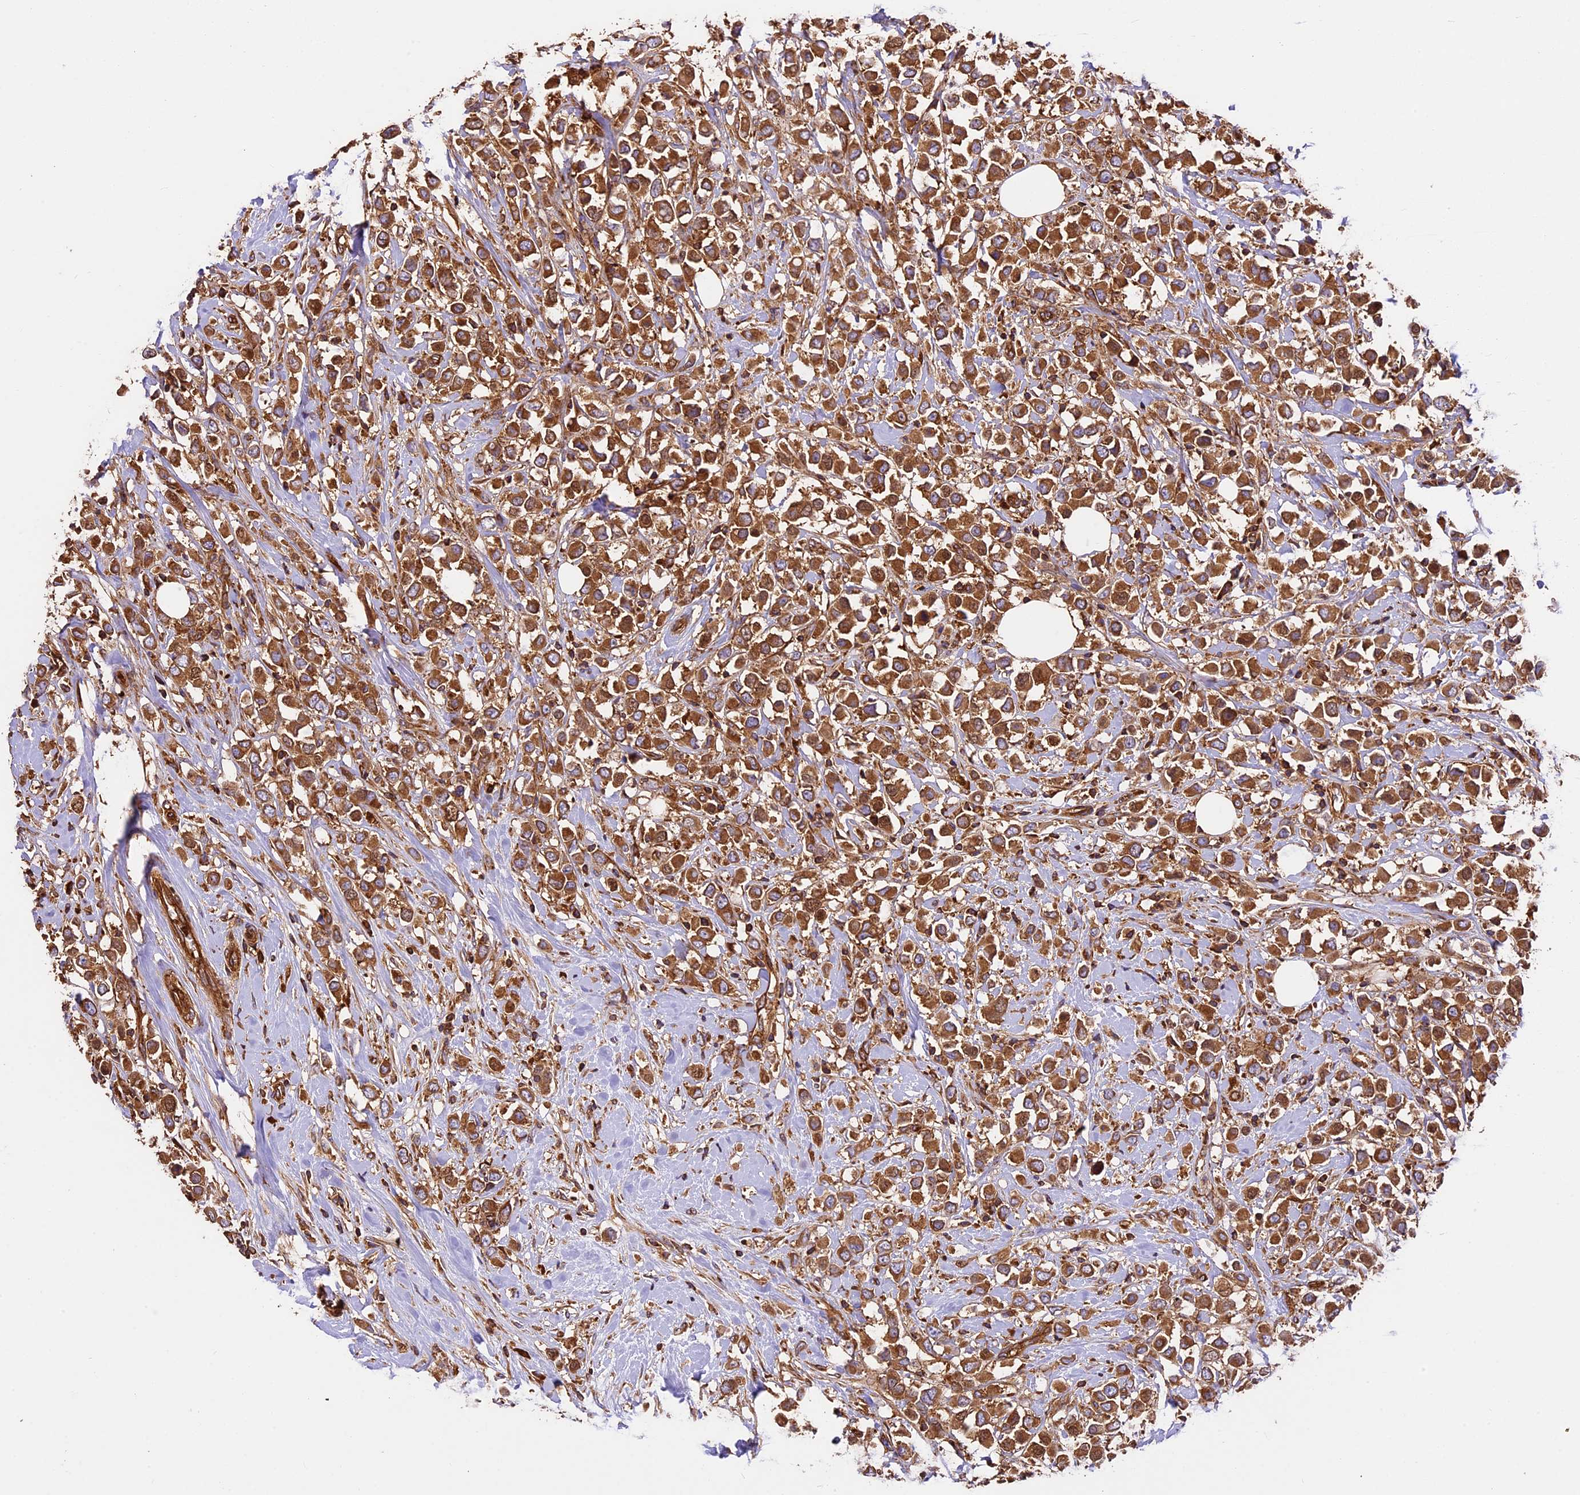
{"staining": {"intensity": "strong", "quantity": ">75%", "location": "cytoplasmic/membranous"}, "tissue": "breast cancer", "cell_type": "Tumor cells", "image_type": "cancer", "snomed": [{"axis": "morphology", "description": "Duct carcinoma"}, {"axis": "topography", "description": "Breast"}], "caption": "A high-resolution histopathology image shows immunohistochemistry staining of breast invasive ductal carcinoma, which displays strong cytoplasmic/membranous staining in approximately >75% of tumor cells.", "gene": "KARS1", "patient": {"sex": "female", "age": 61}}